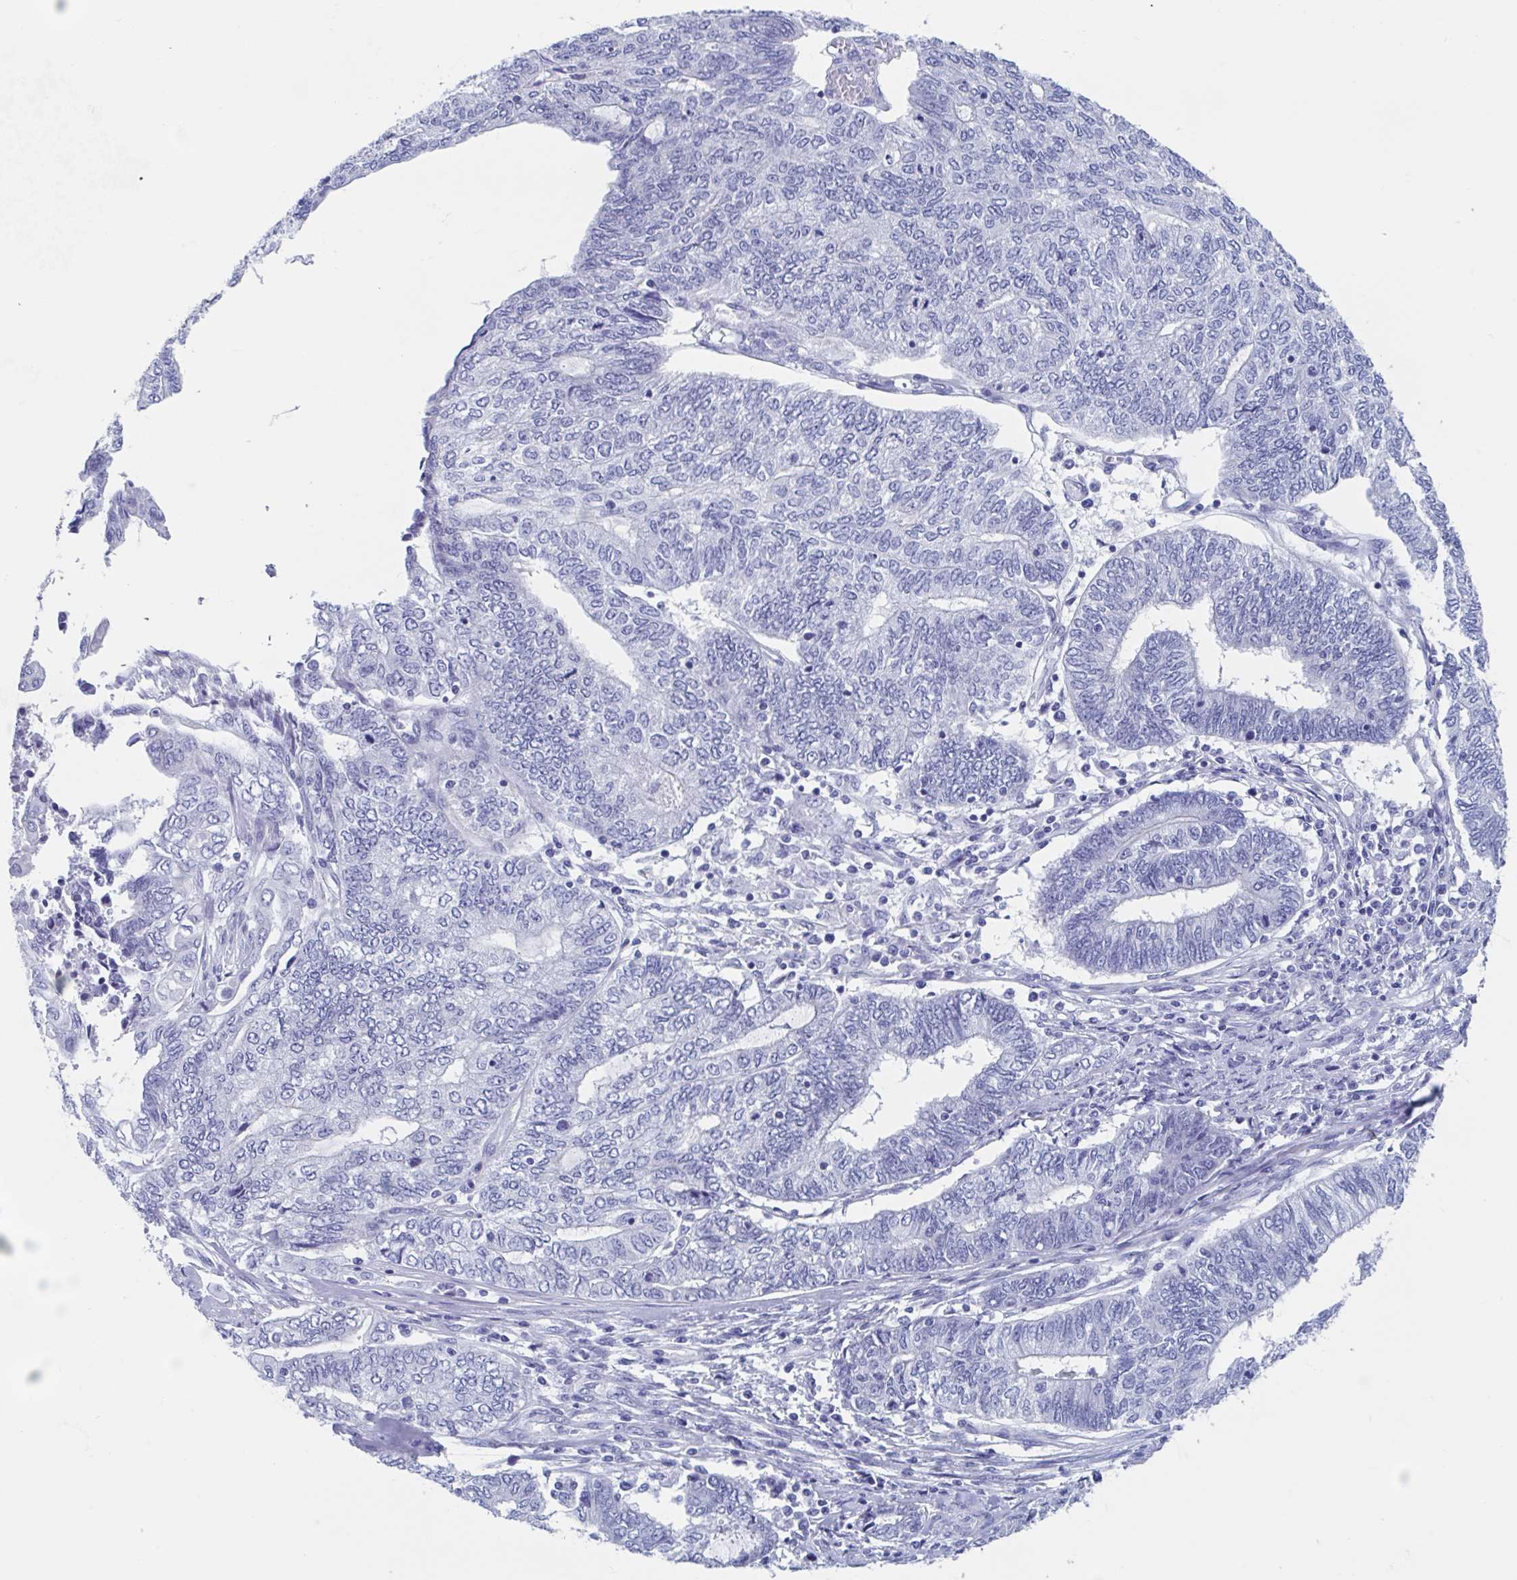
{"staining": {"intensity": "negative", "quantity": "none", "location": "none"}, "tissue": "endometrial cancer", "cell_type": "Tumor cells", "image_type": "cancer", "snomed": [{"axis": "morphology", "description": "Adenocarcinoma, NOS"}, {"axis": "topography", "description": "Uterus"}, {"axis": "topography", "description": "Endometrium"}], "caption": "The immunohistochemistry image has no significant staining in tumor cells of endometrial cancer tissue.", "gene": "SHCBP1L", "patient": {"sex": "female", "age": 70}}